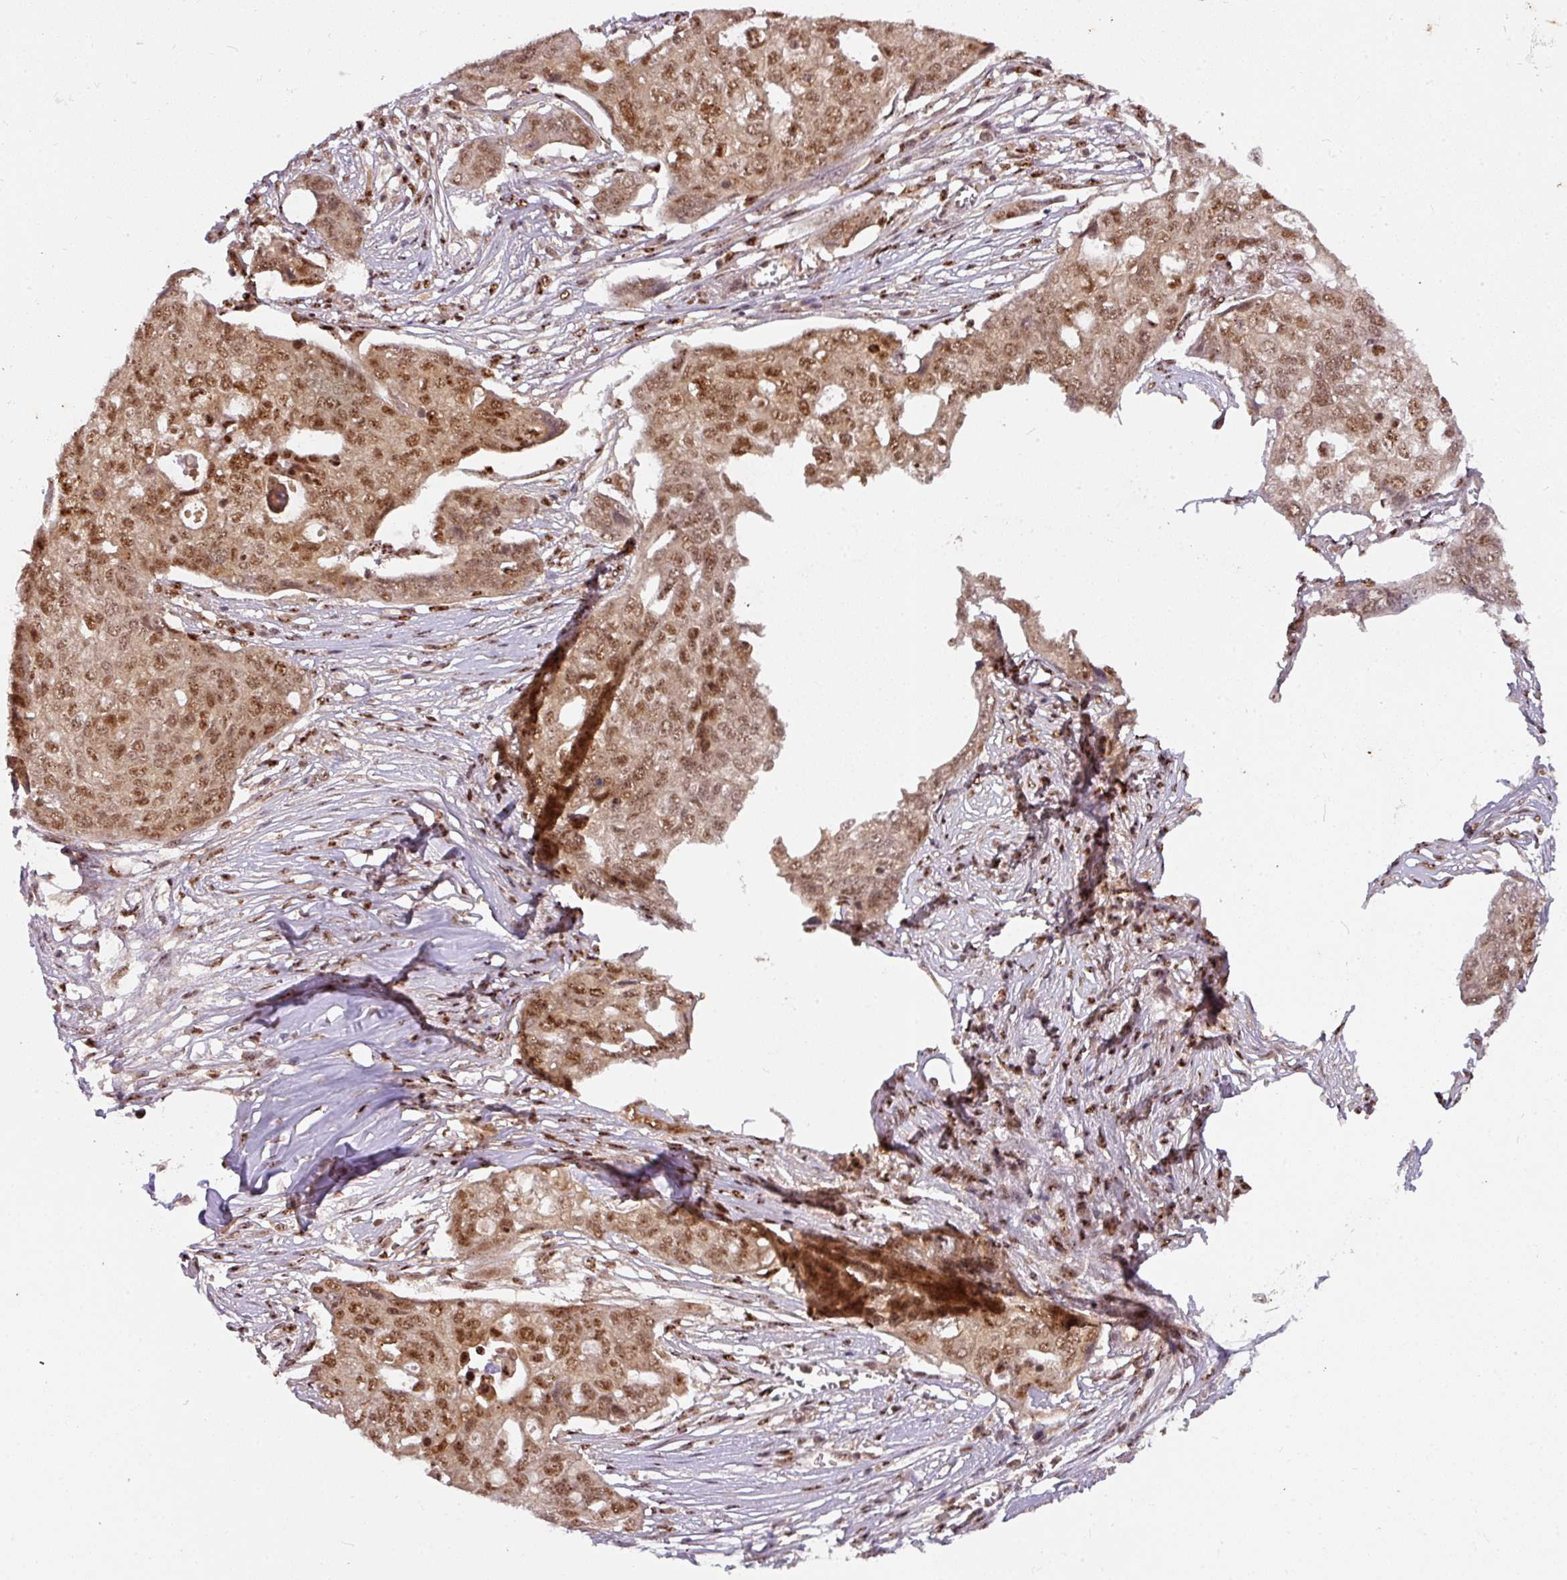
{"staining": {"intensity": "moderate", "quantity": ">75%", "location": "nuclear"}, "tissue": "ovarian cancer", "cell_type": "Tumor cells", "image_type": "cancer", "snomed": [{"axis": "morphology", "description": "Carcinoma, endometroid"}, {"axis": "topography", "description": "Ovary"}], "caption": "Protein expression analysis of human ovarian cancer reveals moderate nuclear expression in approximately >75% of tumor cells.", "gene": "RANBP9", "patient": {"sex": "female", "age": 70}}